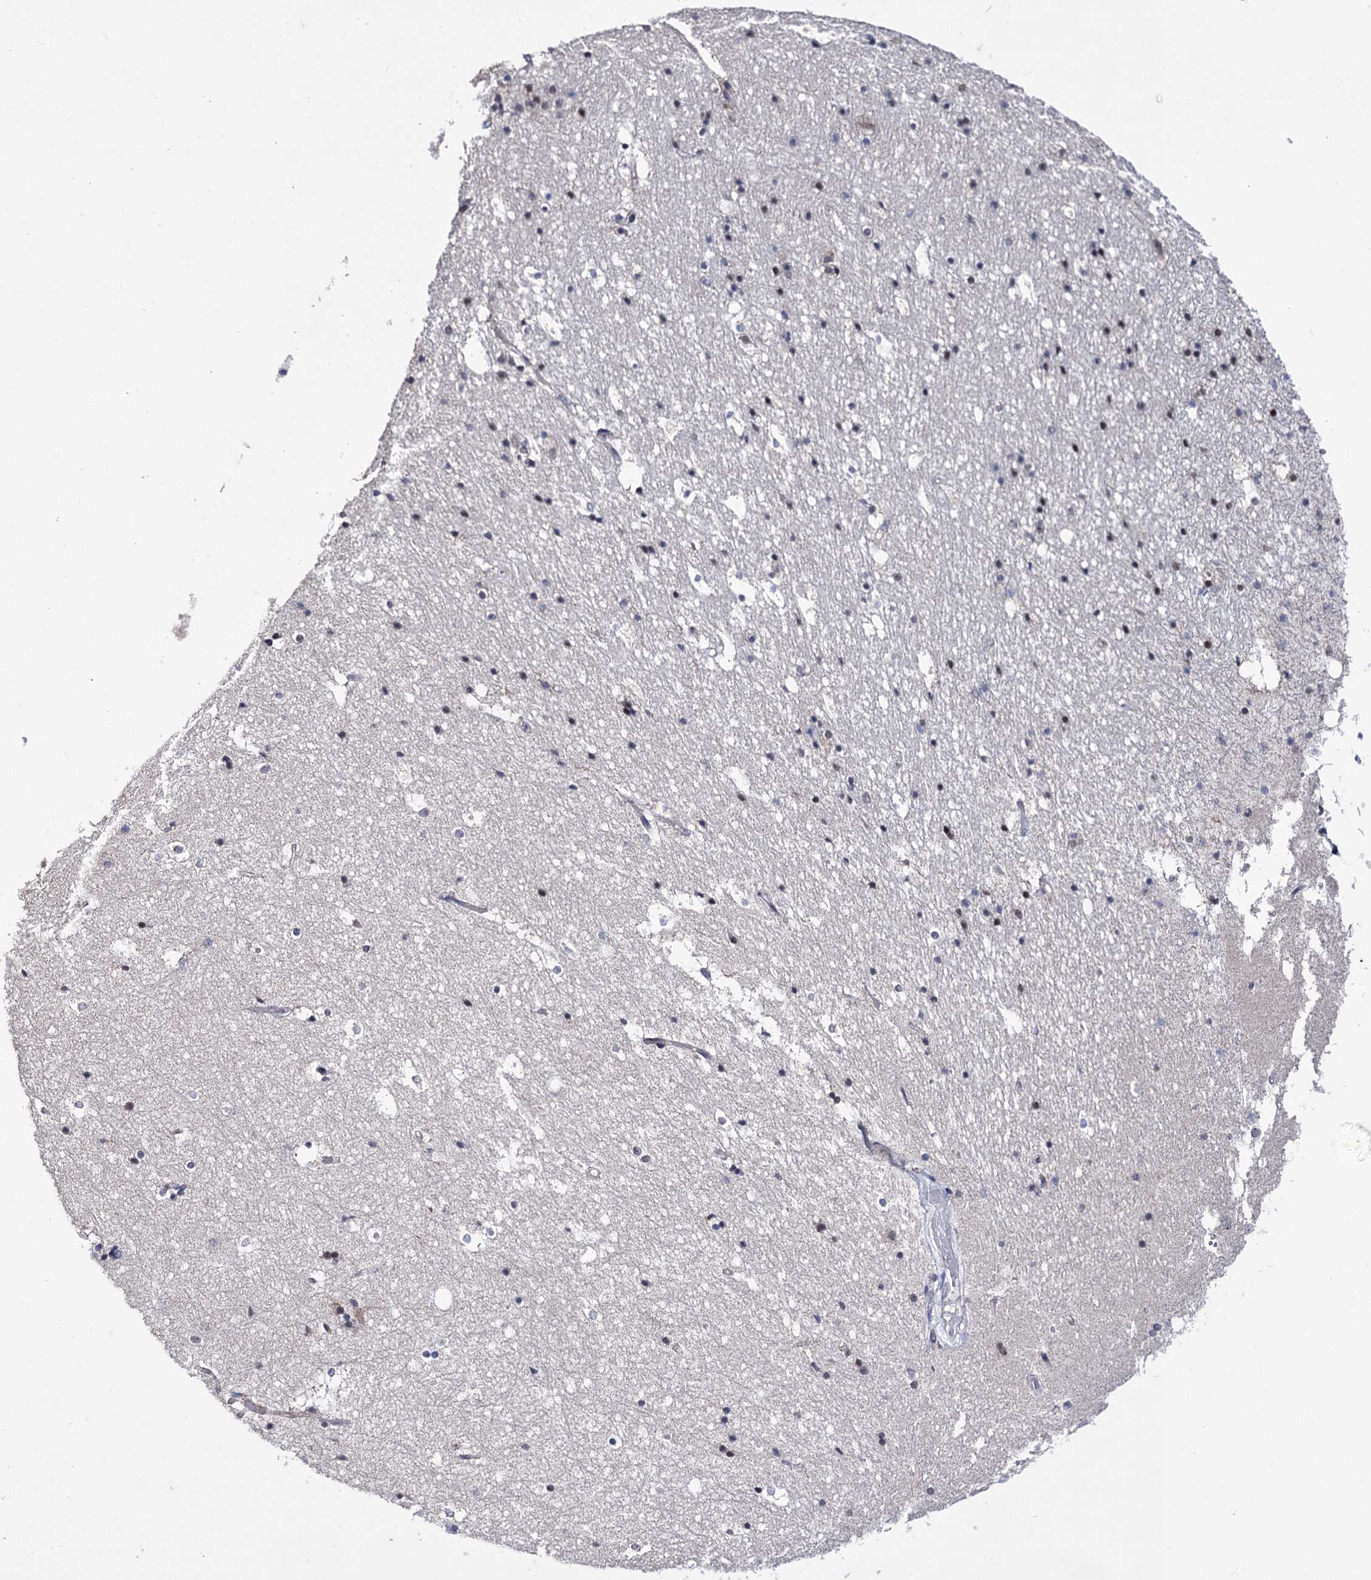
{"staining": {"intensity": "negative", "quantity": "none", "location": "none"}, "tissue": "hippocampus", "cell_type": "Glial cells", "image_type": "normal", "snomed": [{"axis": "morphology", "description": "Normal tissue, NOS"}, {"axis": "topography", "description": "Hippocampus"}], "caption": "Protein analysis of benign hippocampus reveals no significant positivity in glial cells. Nuclei are stained in blue.", "gene": "PPRC1", "patient": {"sex": "female", "age": 52}}